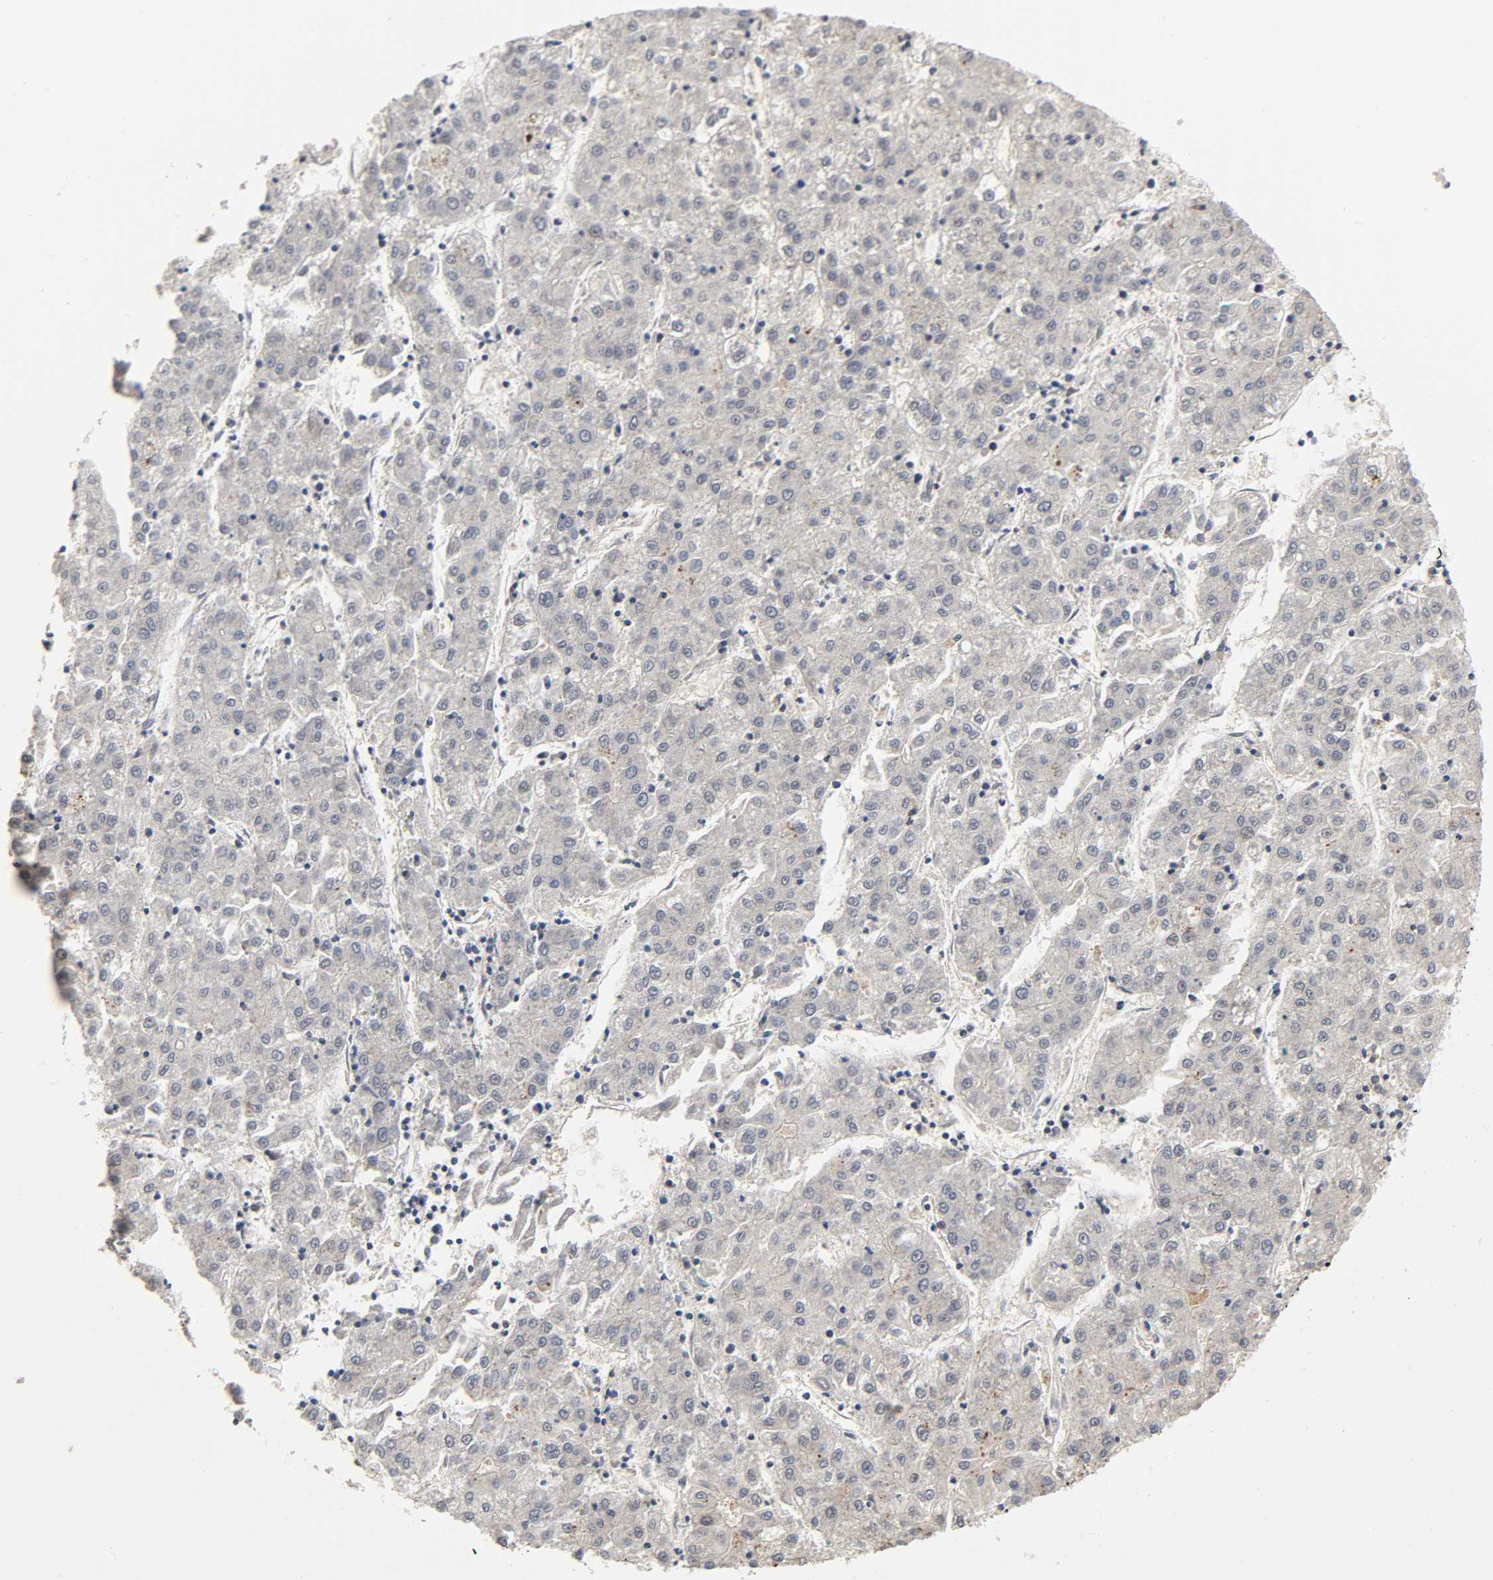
{"staining": {"intensity": "negative", "quantity": "none", "location": "none"}, "tissue": "liver cancer", "cell_type": "Tumor cells", "image_type": "cancer", "snomed": [{"axis": "morphology", "description": "Carcinoma, Hepatocellular, NOS"}, {"axis": "topography", "description": "Liver"}], "caption": "High power microscopy photomicrograph of an immunohistochemistry micrograph of hepatocellular carcinoma (liver), revealing no significant positivity in tumor cells.", "gene": "KAT2B", "patient": {"sex": "male", "age": 72}}